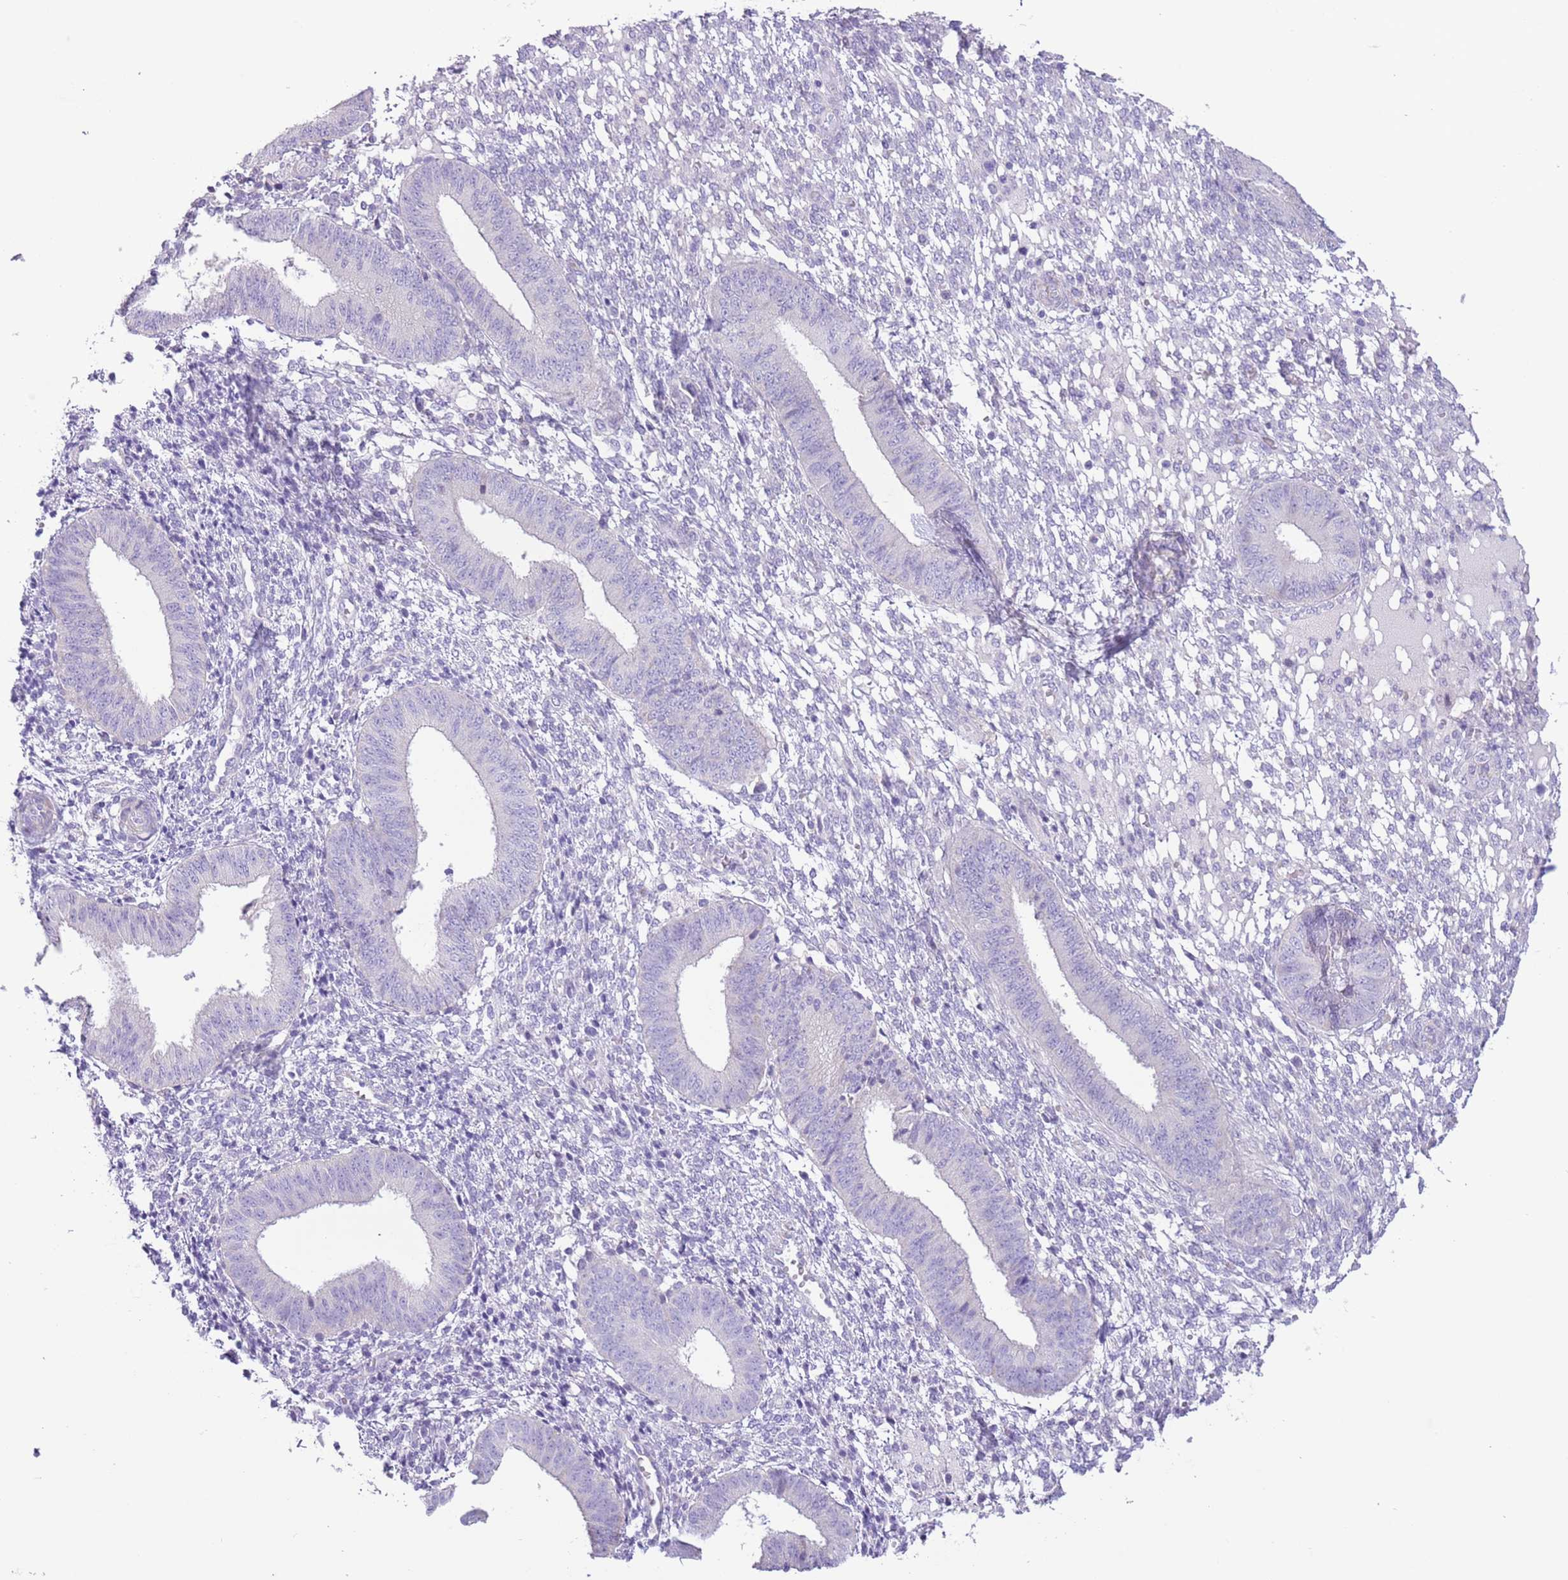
{"staining": {"intensity": "negative", "quantity": "none", "location": "none"}, "tissue": "endometrium", "cell_type": "Cells in endometrial stroma", "image_type": "normal", "snomed": [{"axis": "morphology", "description": "Normal tissue, NOS"}, {"axis": "topography", "description": "Endometrium"}], "caption": "The photomicrograph exhibits no staining of cells in endometrial stroma in normal endometrium.", "gene": "ZNF697", "patient": {"sex": "female", "age": 49}}